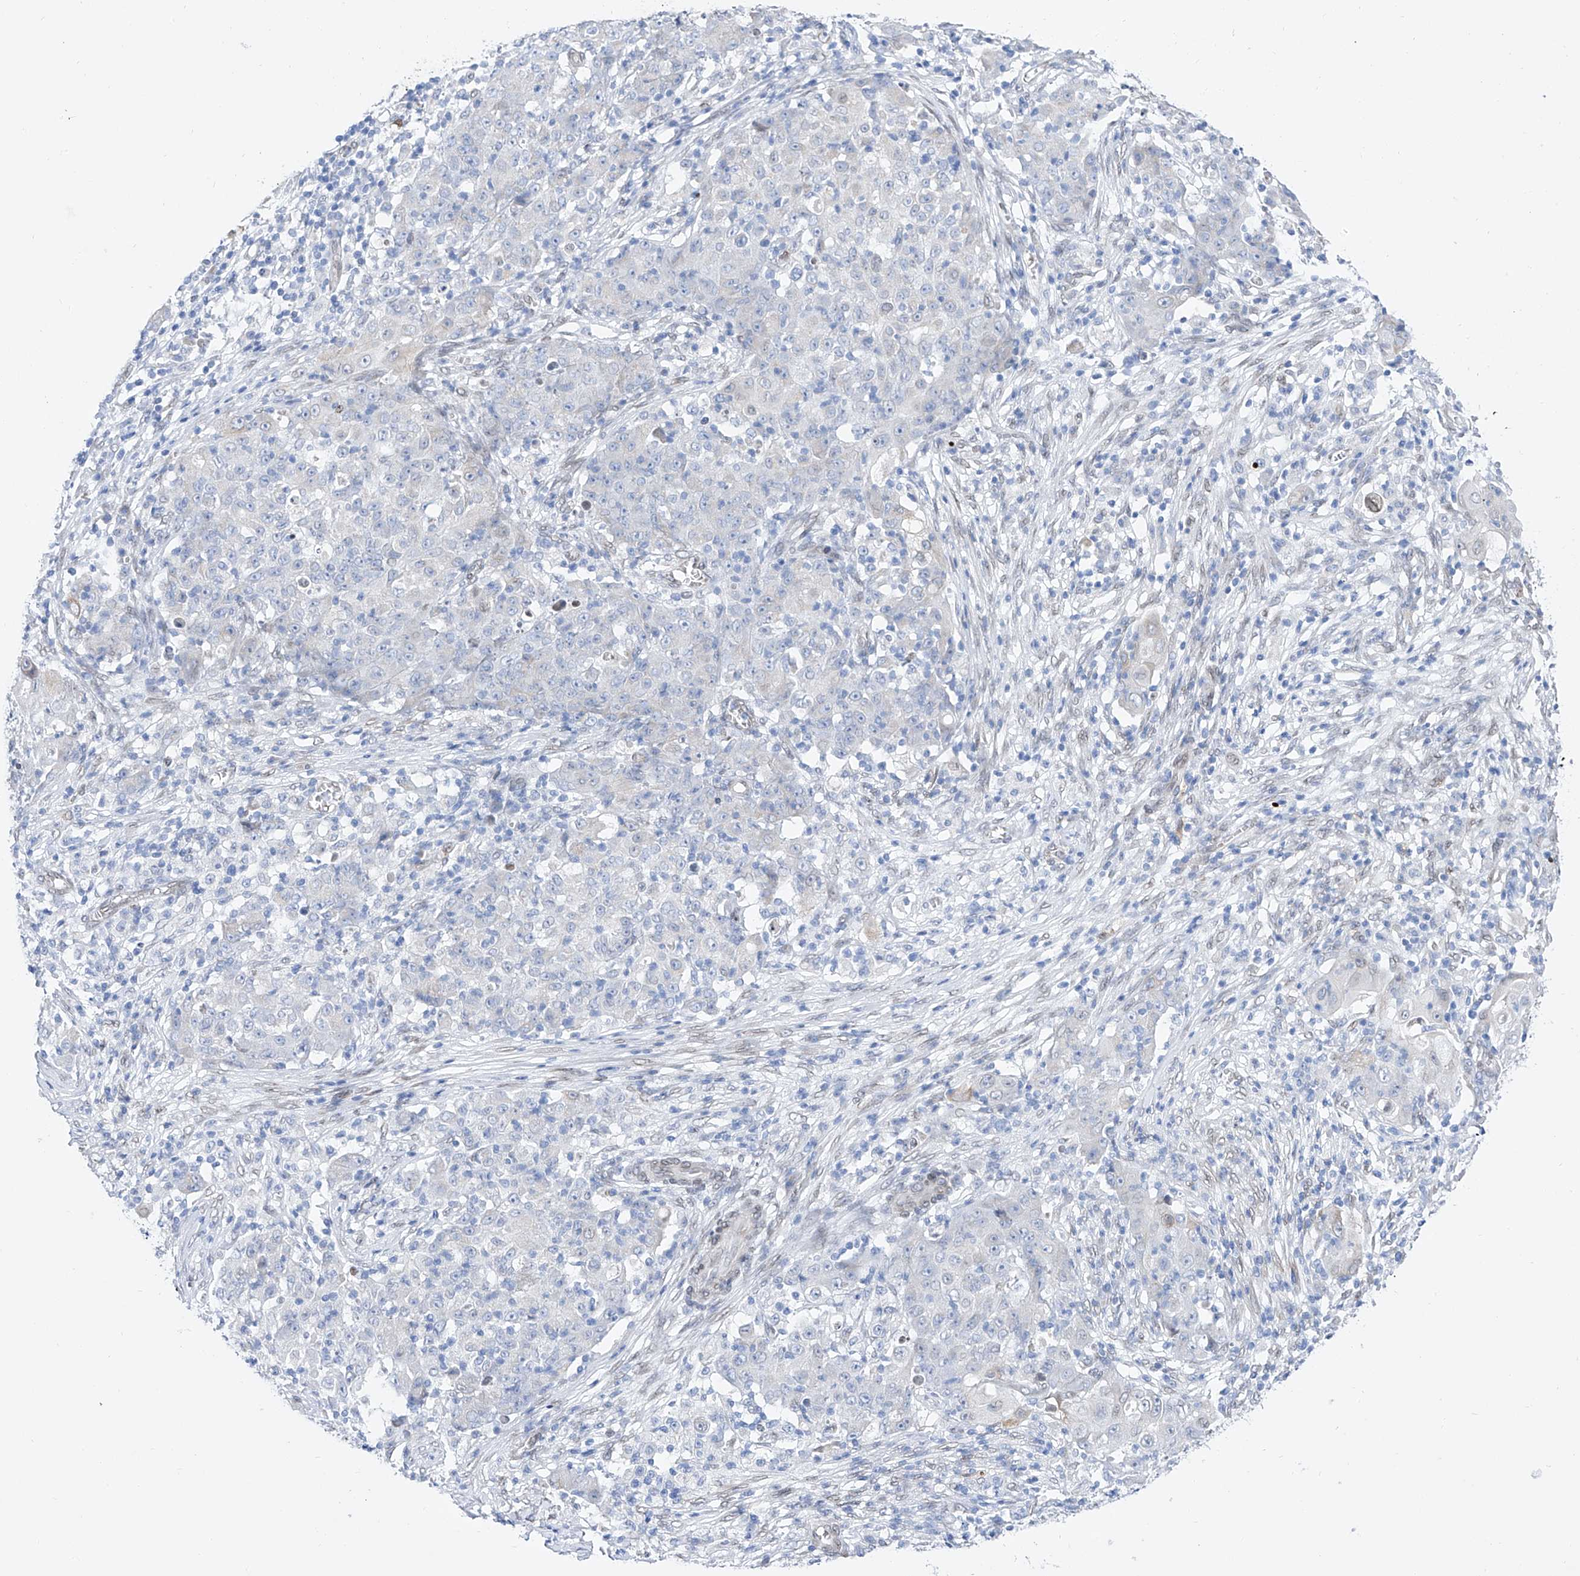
{"staining": {"intensity": "negative", "quantity": "none", "location": "none"}, "tissue": "ovarian cancer", "cell_type": "Tumor cells", "image_type": "cancer", "snomed": [{"axis": "morphology", "description": "Carcinoma, endometroid"}, {"axis": "topography", "description": "Ovary"}], "caption": "Ovarian cancer (endometroid carcinoma) was stained to show a protein in brown. There is no significant expression in tumor cells. (DAB IHC with hematoxylin counter stain).", "gene": "LCLAT1", "patient": {"sex": "female", "age": 42}}